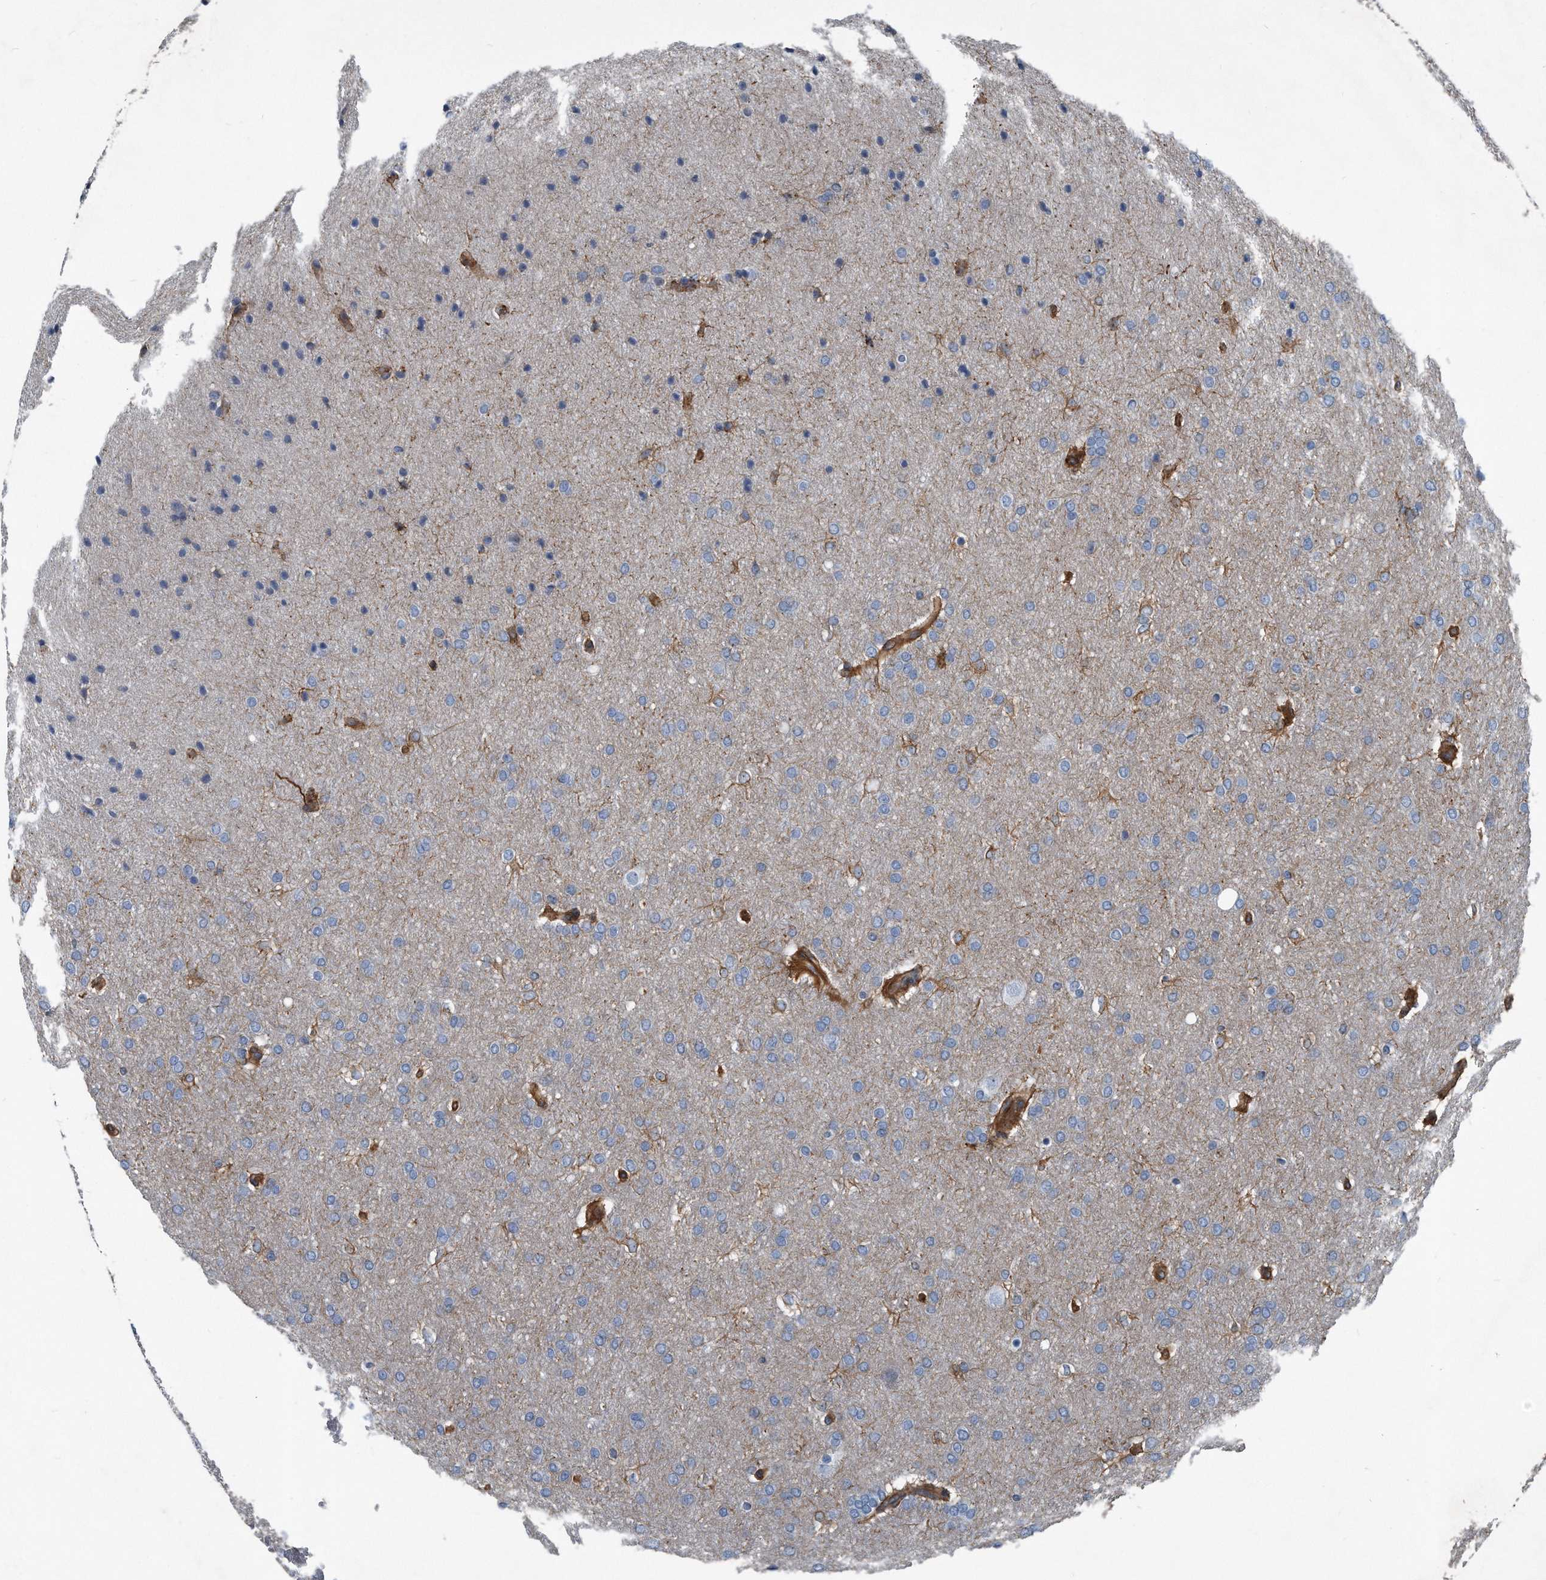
{"staining": {"intensity": "negative", "quantity": "none", "location": "none"}, "tissue": "glioma", "cell_type": "Tumor cells", "image_type": "cancer", "snomed": [{"axis": "morphology", "description": "Glioma, malignant, Low grade"}, {"axis": "topography", "description": "Brain"}], "caption": "Tumor cells are negative for protein expression in human glioma.", "gene": "PLEC", "patient": {"sex": "female", "age": 37}}